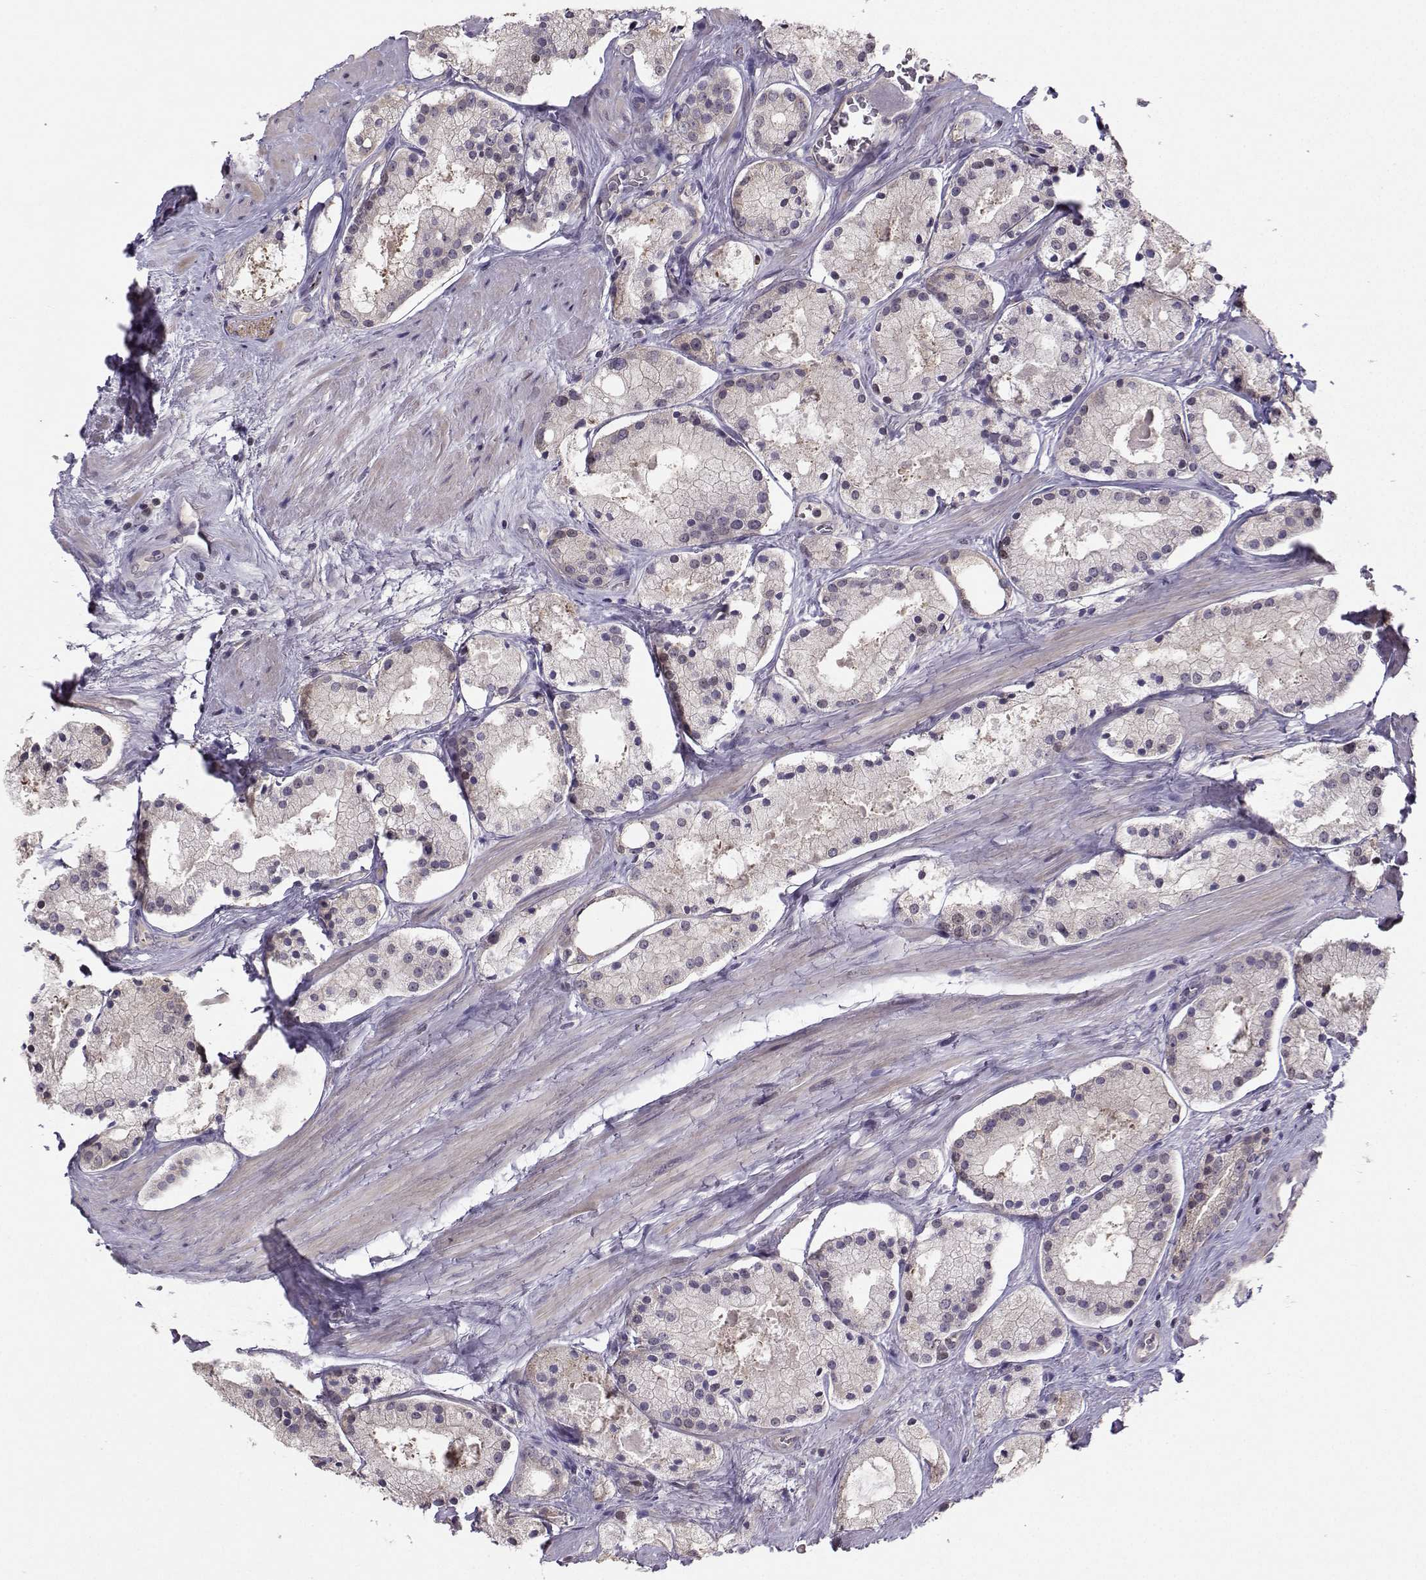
{"staining": {"intensity": "negative", "quantity": "none", "location": "none"}, "tissue": "prostate cancer", "cell_type": "Tumor cells", "image_type": "cancer", "snomed": [{"axis": "morphology", "description": "Adenocarcinoma, NOS"}, {"axis": "morphology", "description": "Adenocarcinoma, High grade"}, {"axis": "topography", "description": "Prostate"}], "caption": "The micrograph demonstrates no staining of tumor cells in prostate cancer (adenocarcinoma (high-grade)).", "gene": "PKP2", "patient": {"sex": "male", "age": 64}}